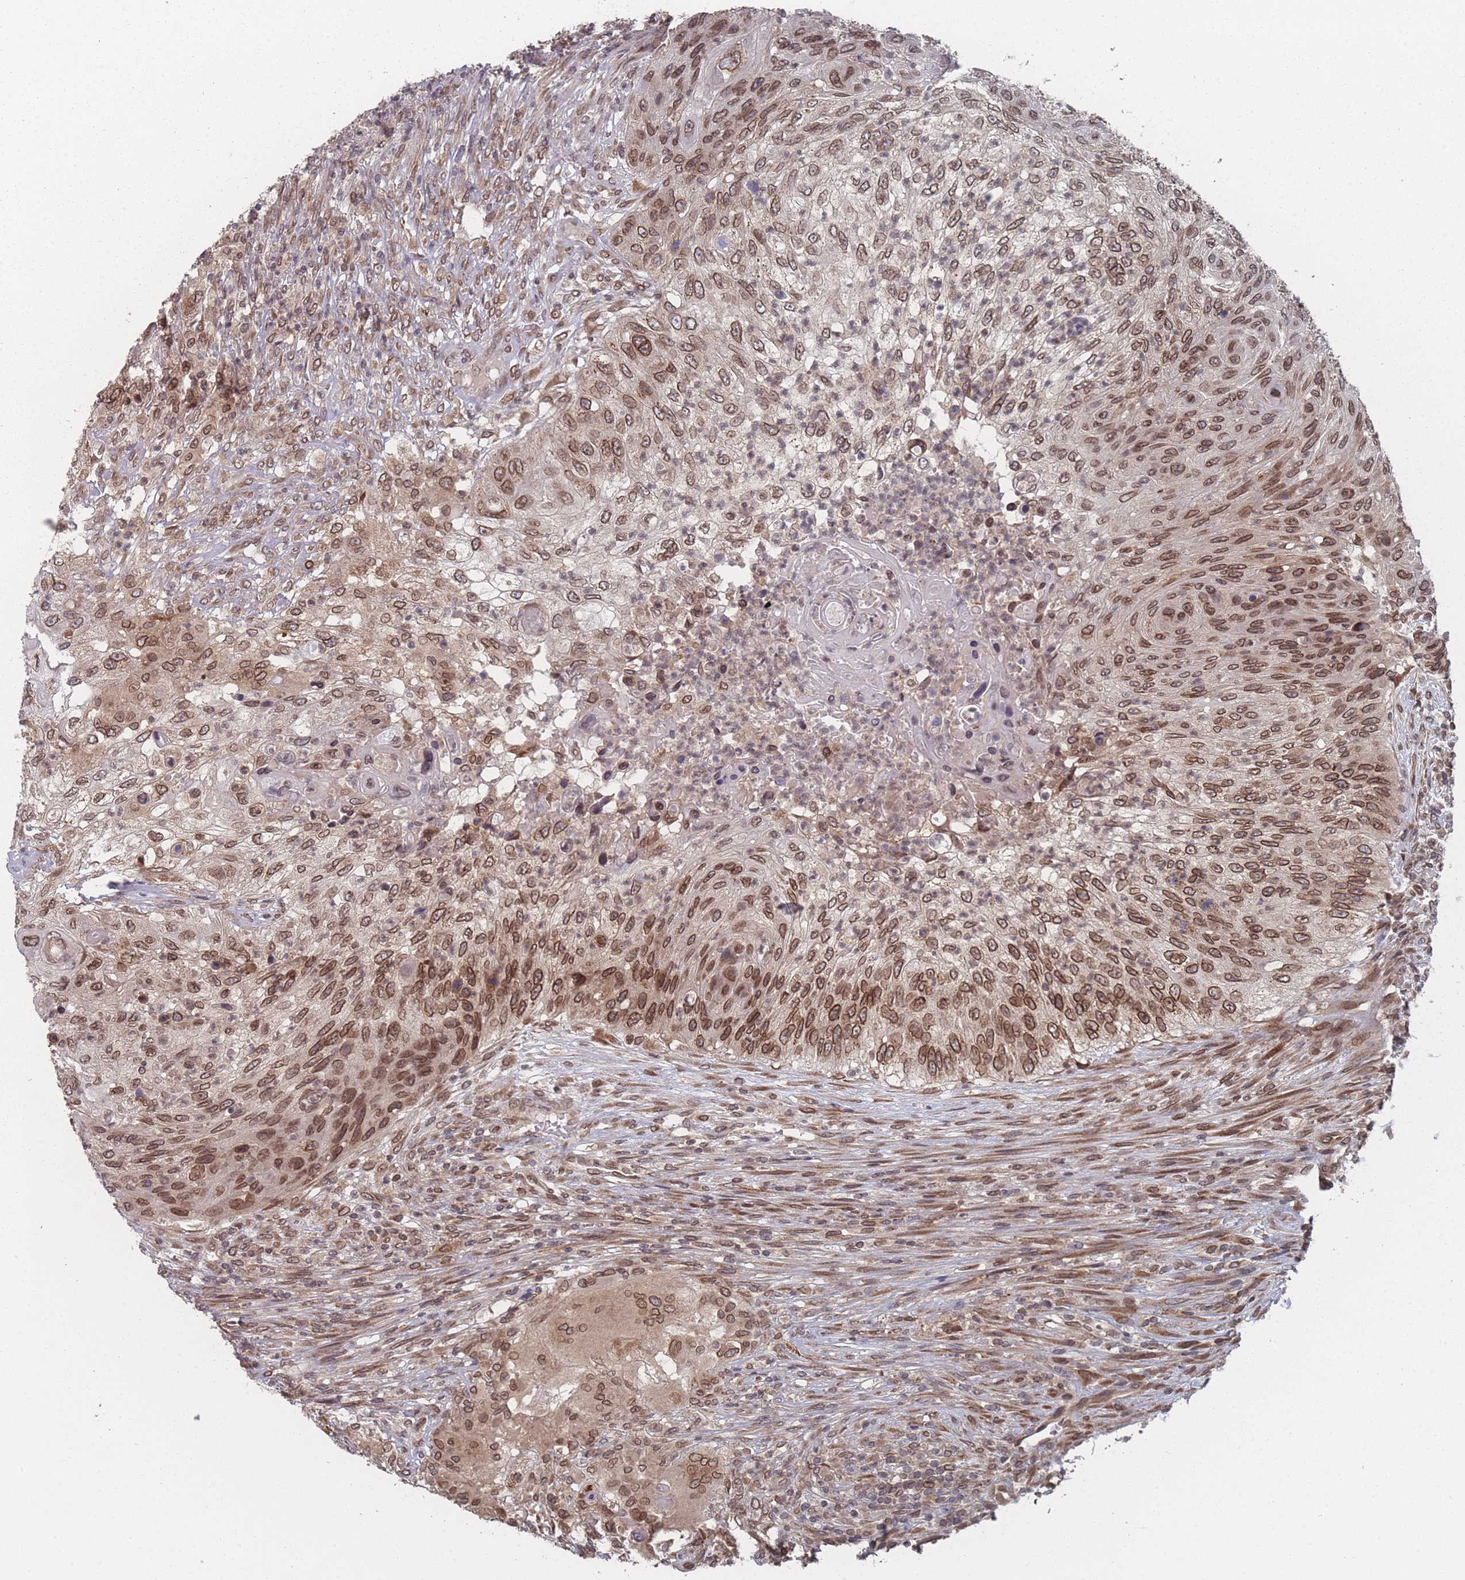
{"staining": {"intensity": "moderate", "quantity": ">75%", "location": "cytoplasmic/membranous,nuclear"}, "tissue": "urothelial cancer", "cell_type": "Tumor cells", "image_type": "cancer", "snomed": [{"axis": "morphology", "description": "Urothelial carcinoma, High grade"}, {"axis": "topography", "description": "Urinary bladder"}], "caption": "Protein expression analysis of urothelial cancer demonstrates moderate cytoplasmic/membranous and nuclear positivity in approximately >75% of tumor cells.", "gene": "TBC1D25", "patient": {"sex": "female", "age": 60}}